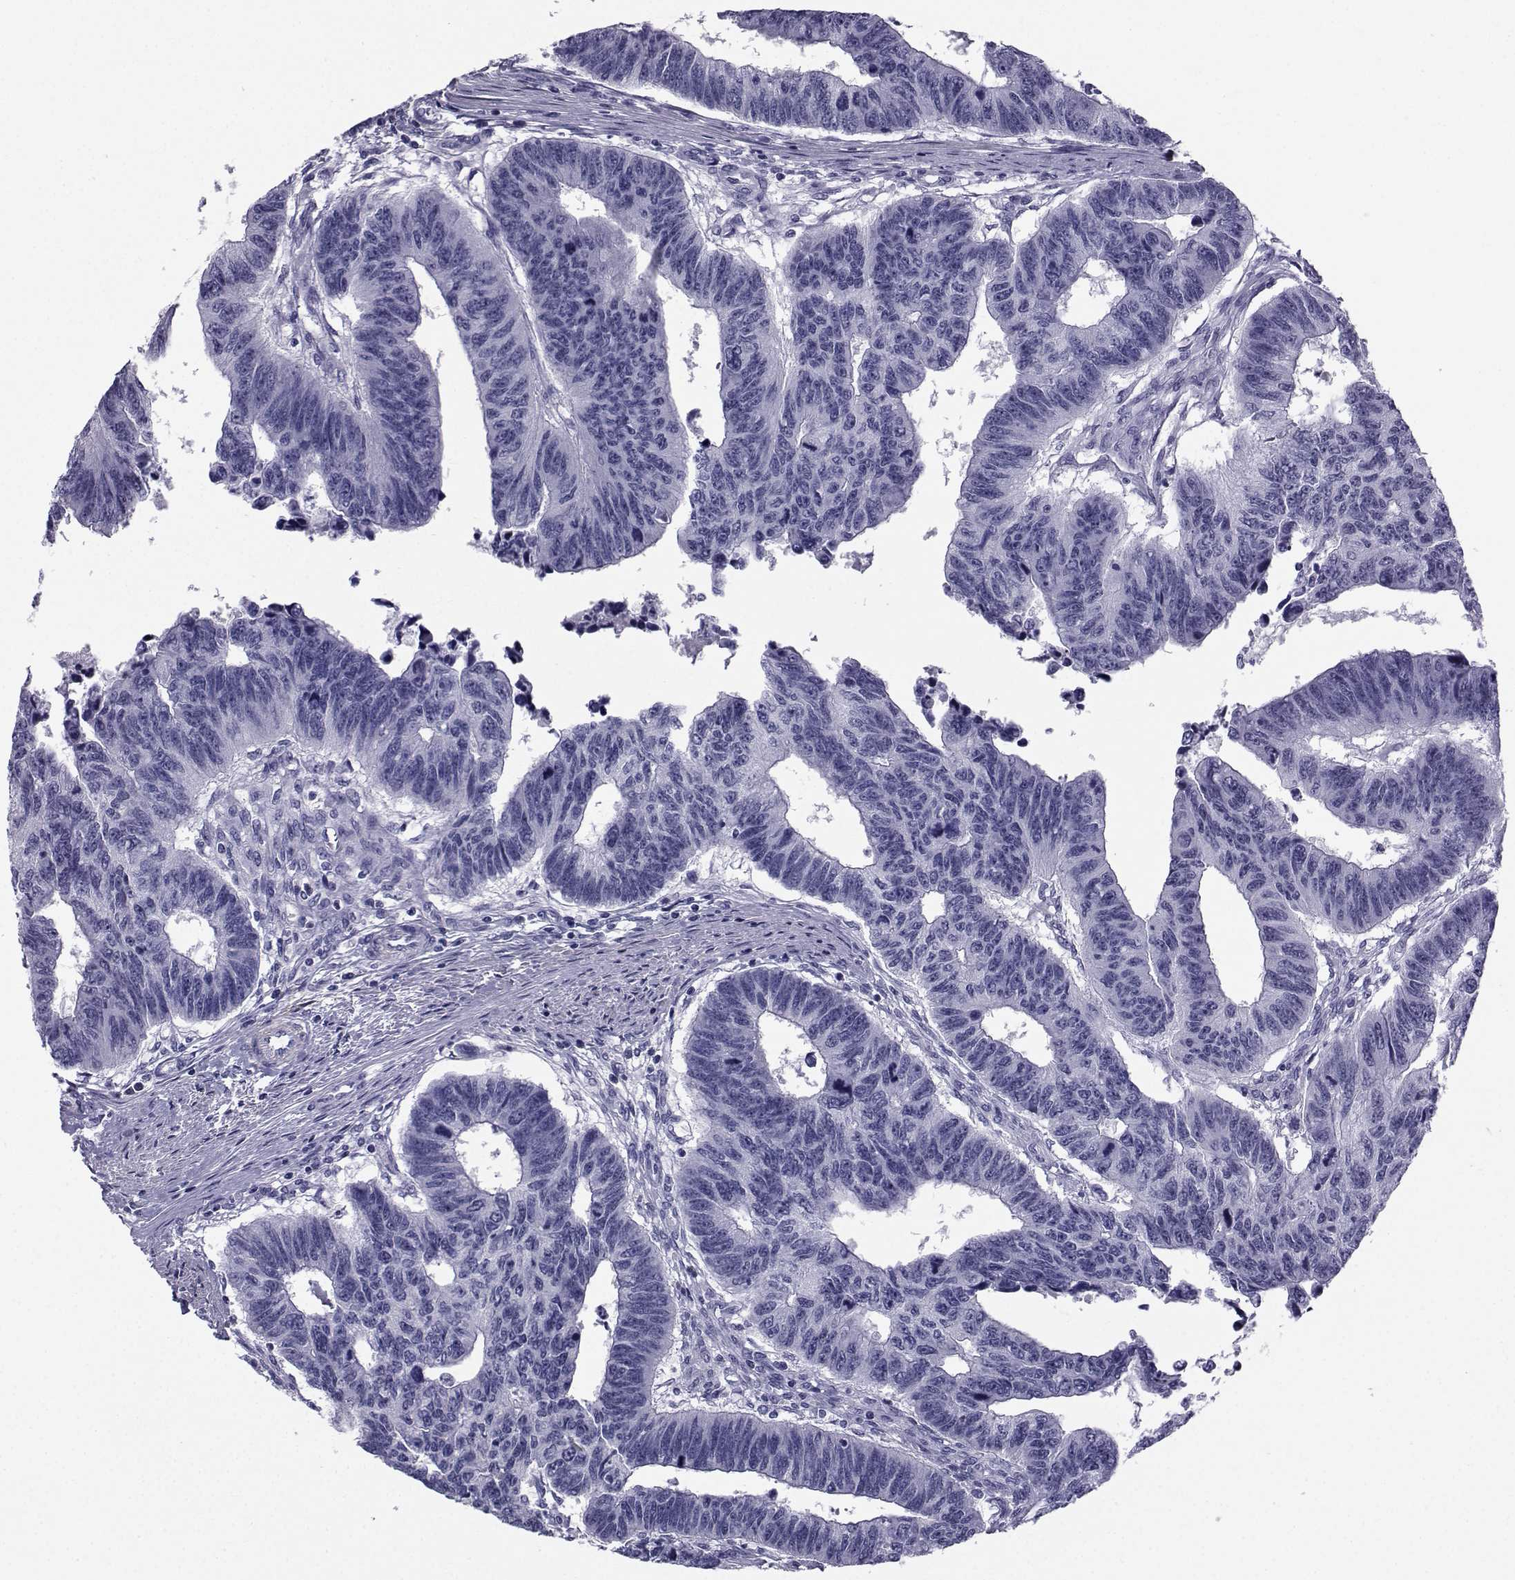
{"staining": {"intensity": "negative", "quantity": "none", "location": "none"}, "tissue": "colorectal cancer", "cell_type": "Tumor cells", "image_type": "cancer", "snomed": [{"axis": "morphology", "description": "Adenocarcinoma, NOS"}, {"axis": "topography", "description": "Rectum"}], "caption": "Colorectal adenocarcinoma stained for a protein using immunohistochemistry exhibits no positivity tumor cells.", "gene": "SPANXD", "patient": {"sex": "female", "age": 85}}